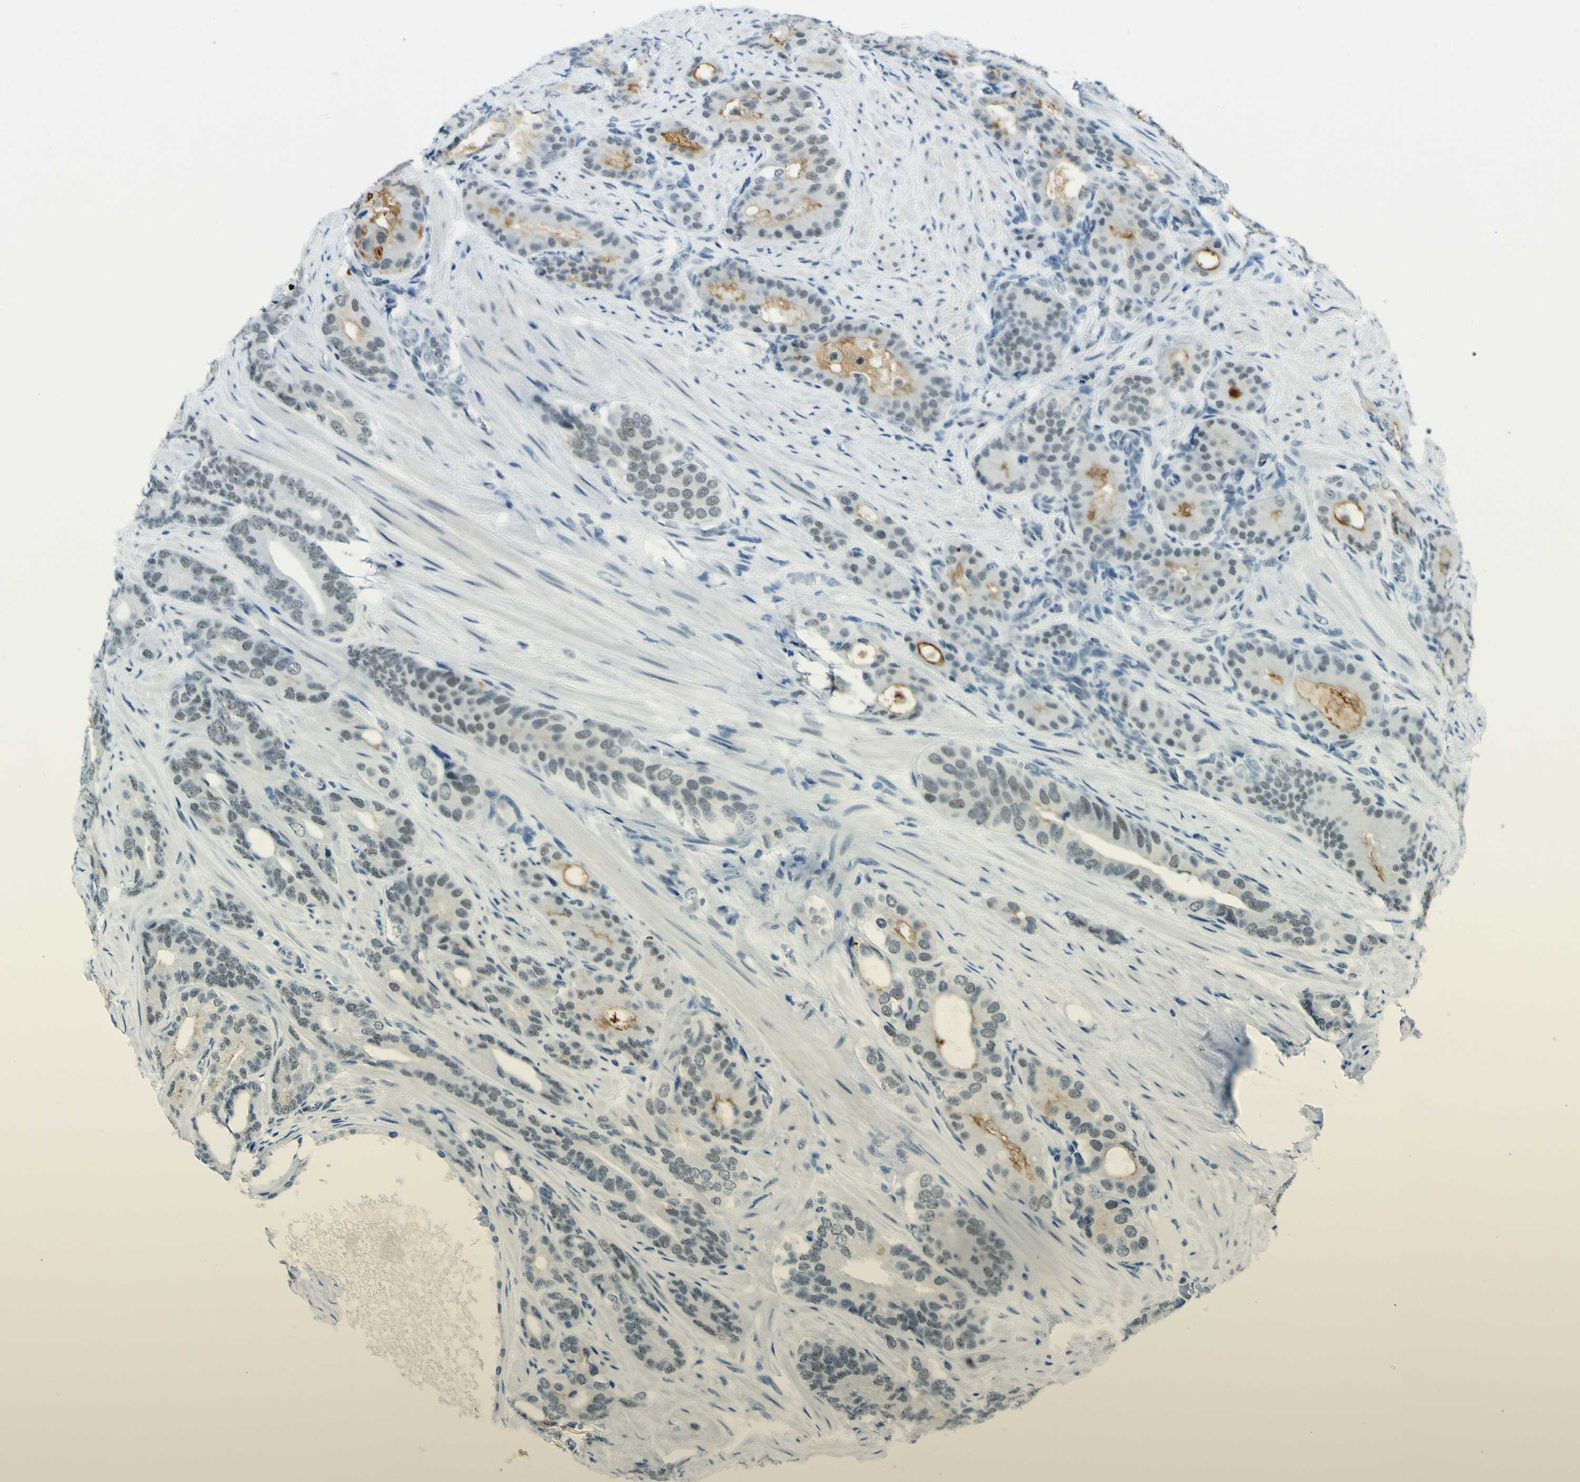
{"staining": {"intensity": "weak", "quantity": "<25%", "location": "nuclear"}, "tissue": "prostate cancer", "cell_type": "Tumor cells", "image_type": "cancer", "snomed": [{"axis": "morphology", "description": "Adenocarcinoma, Low grade"}, {"axis": "topography", "description": "Prostate"}], "caption": "There is no significant positivity in tumor cells of prostate cancer (adenocarcinoma (low-grade)).", "gene": "CEBPG", "patient": {"sex": "male", "age": 63}}